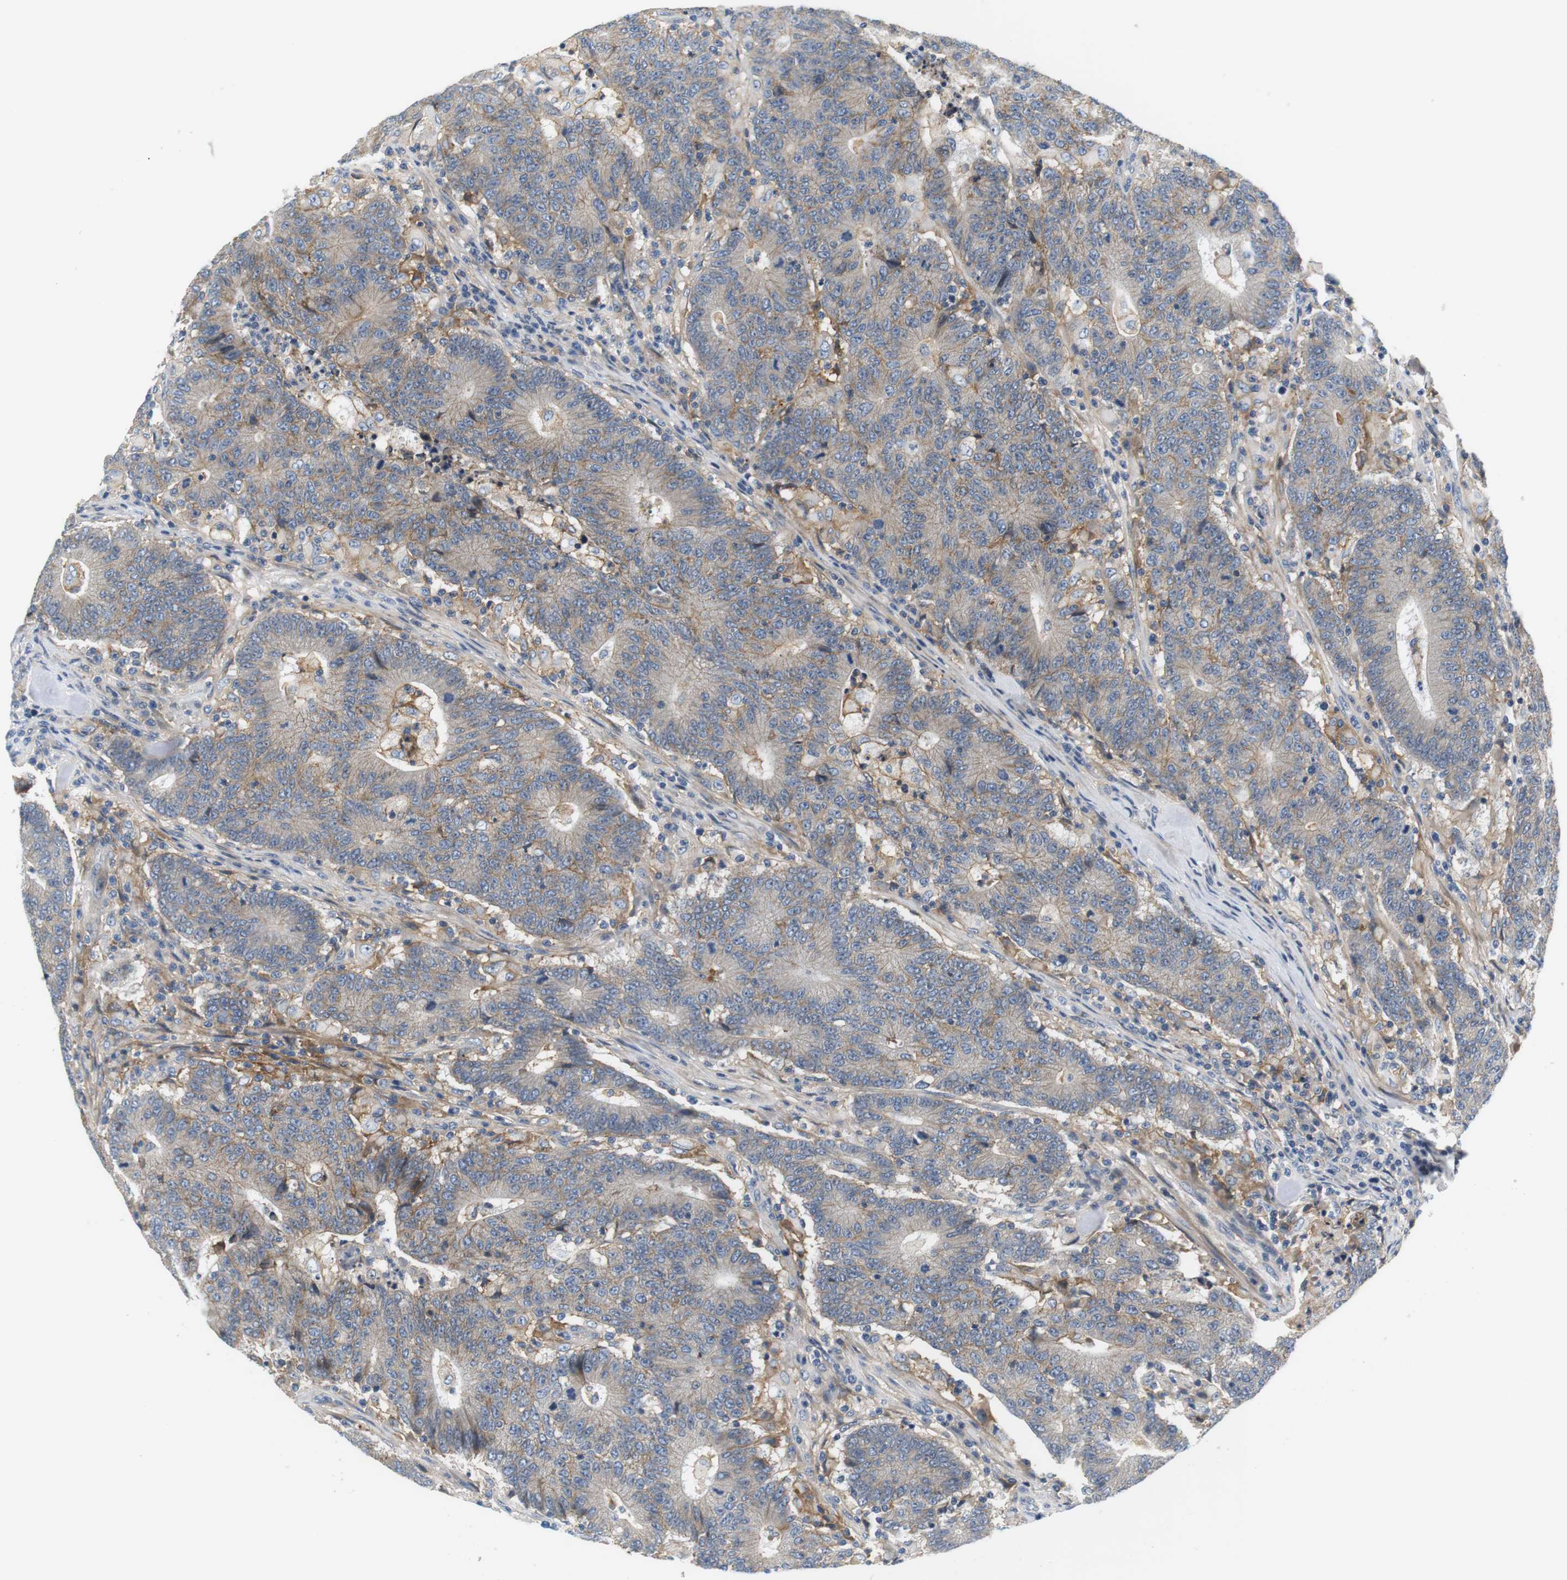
{"staining": {"intensity": "weak", "quantity": "<25%", "location": "cytoplasmic/membranous"}, "tissue": "colorectal cancer", "cell_type": "Tumor cells", "image_type": "cancer", "snomed": [{"axis": "morphology", "description": "Normal tissue, NOS"}, {"axis": "morphology", "description": "Adenocarcinoma, NOS"}, {"axis": "topography", "description": "Colon"}], "caption": "Colorectal cancer (adenocarcinoma) stained for a protein using IHC exhibits no staining tumor cells.", "gene": "SLC30A1", "patient": {"sex": "female", "age": 75}}